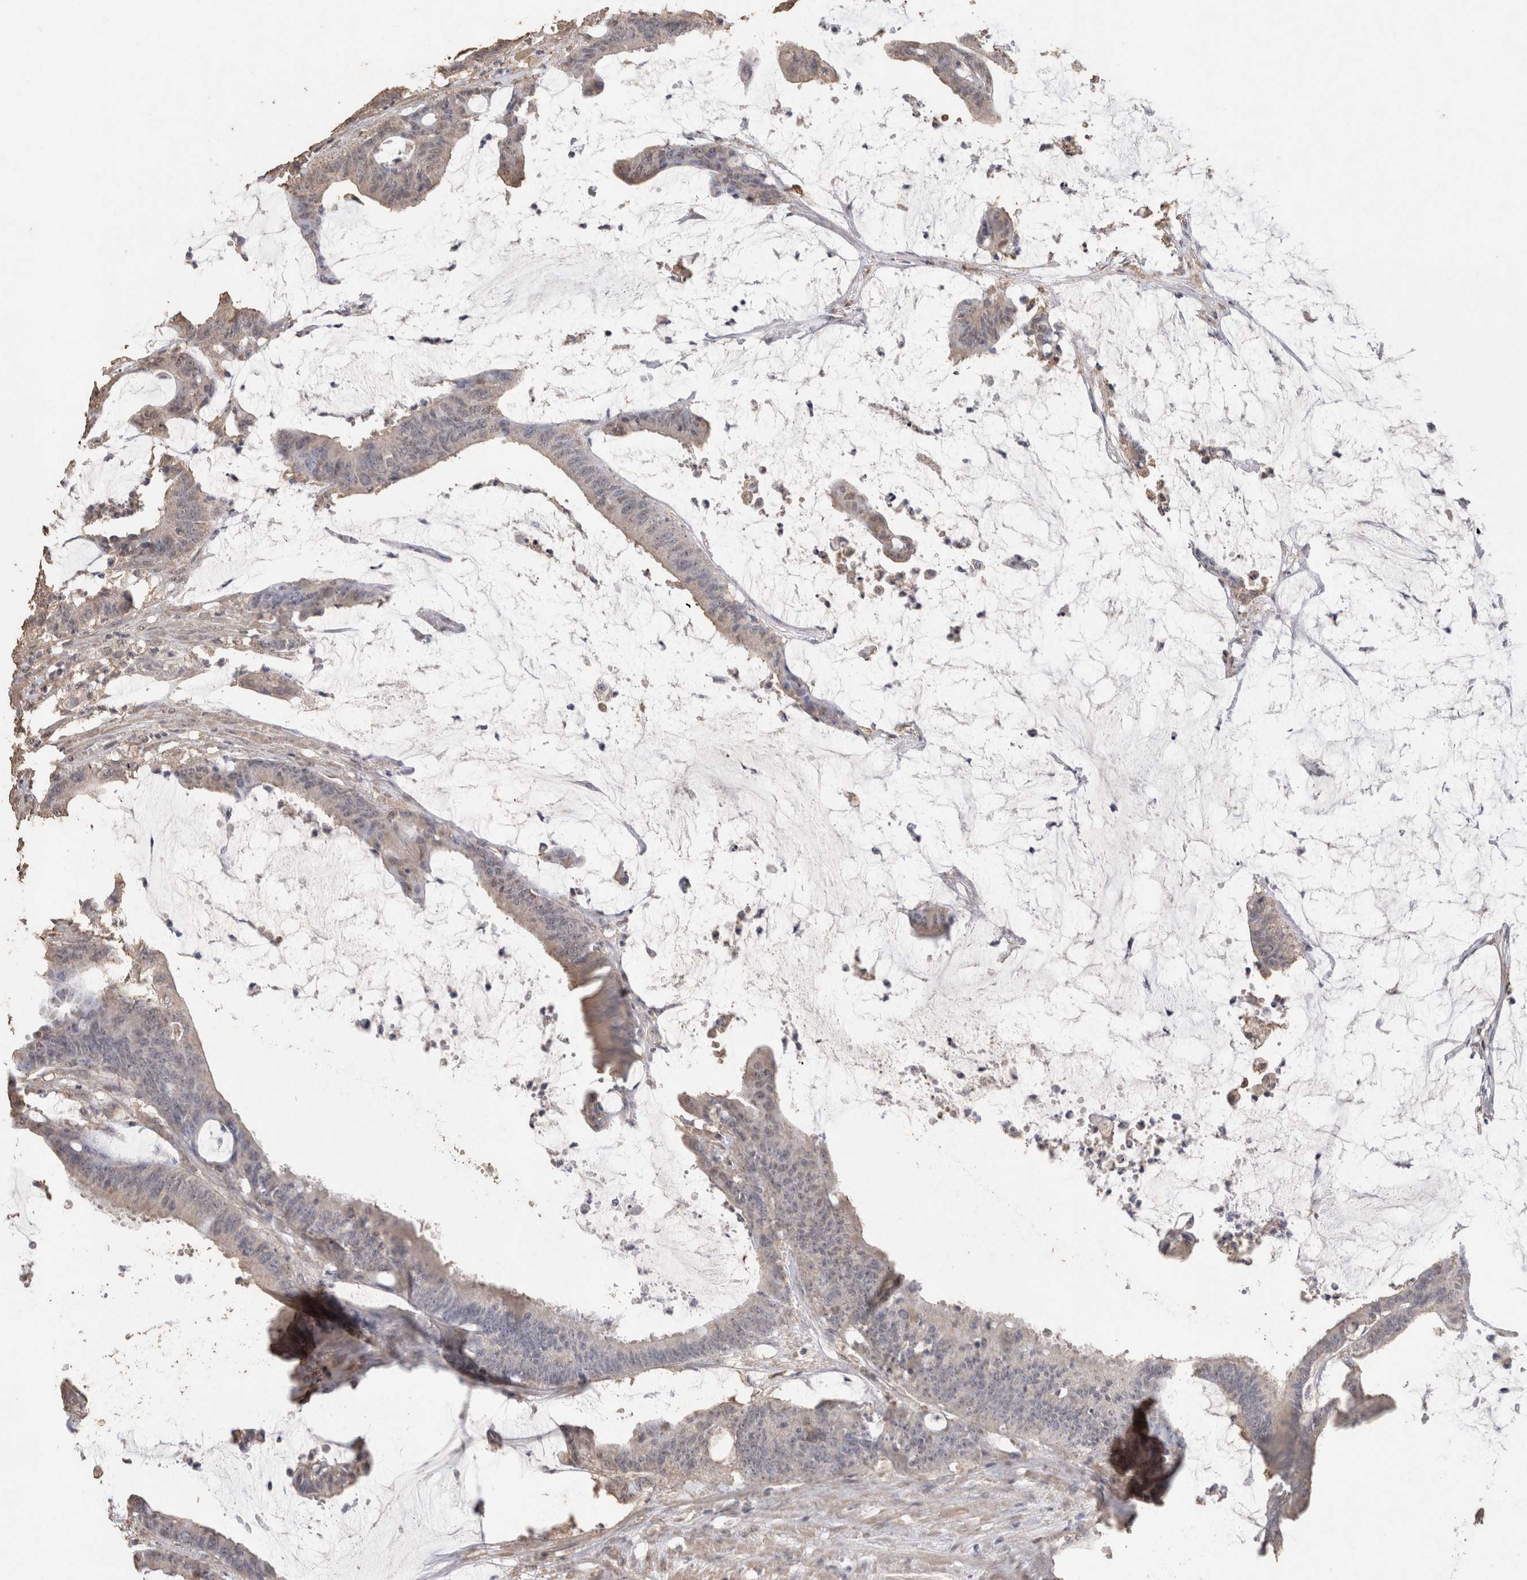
{"staining": {"intensity": "weak", "quantity": "<25%", "location": "cytoplasmic/membranous"}, "tissue": "colorectal cancer", "cell_type": "Tumor cells", "image_type": "cancer", "snomed": [{"axis": "morphology", "description": "Adenocarcinoma, NOS"}, {"axis": "topography", "description": "Rectum"}], "caption": "Human adenocarcinoma (colorectal) stained for a protein using IHC shows no expression in tumor cells.", "gene": "CX3CL1", "patient": {"sex": "female", "age": 66}}